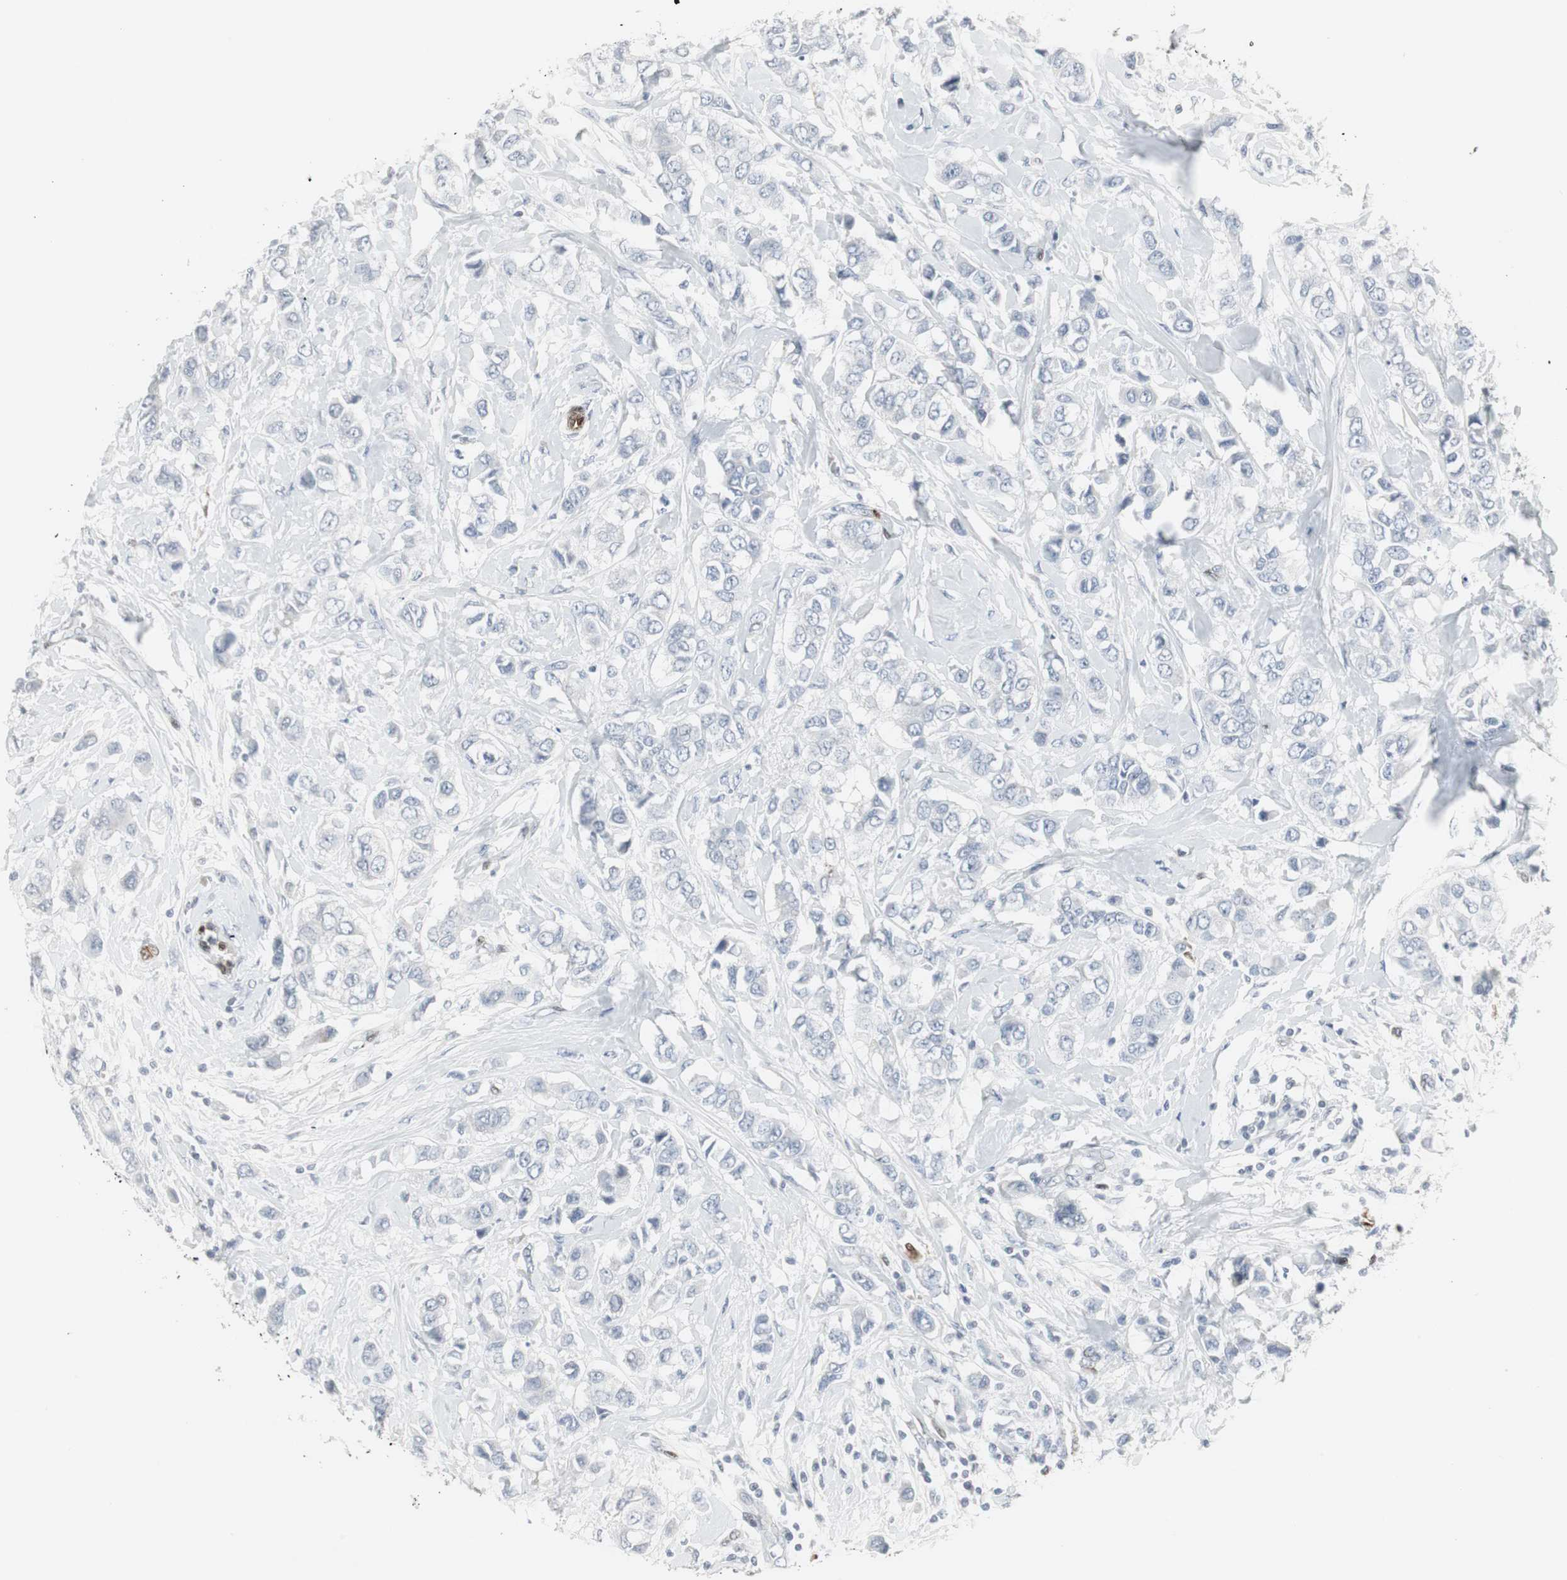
{"staining": {"intensity": "negative", "quantity": "none", "location": "none"}, "tissue": "breast cancer", "cell_type": "Tumor cells", "image_type": "cancer", "snomed": [{"axis": "morphology", "description": "Duct carcinoma"}, {"axis": "topography", "description": "Breast"}], "caption": "Tumor cells are negative for protein expression in human breast cancer (invasive ductal carcinoma). Brightfield microscopy of IHC stained with DAB (3,3'-diaminobenzidine) (brown) and hematoxylin (blue), captured at high magnification.", "gene": "PPP1R14A", "patient": {"sex": "female", "age": 50}}